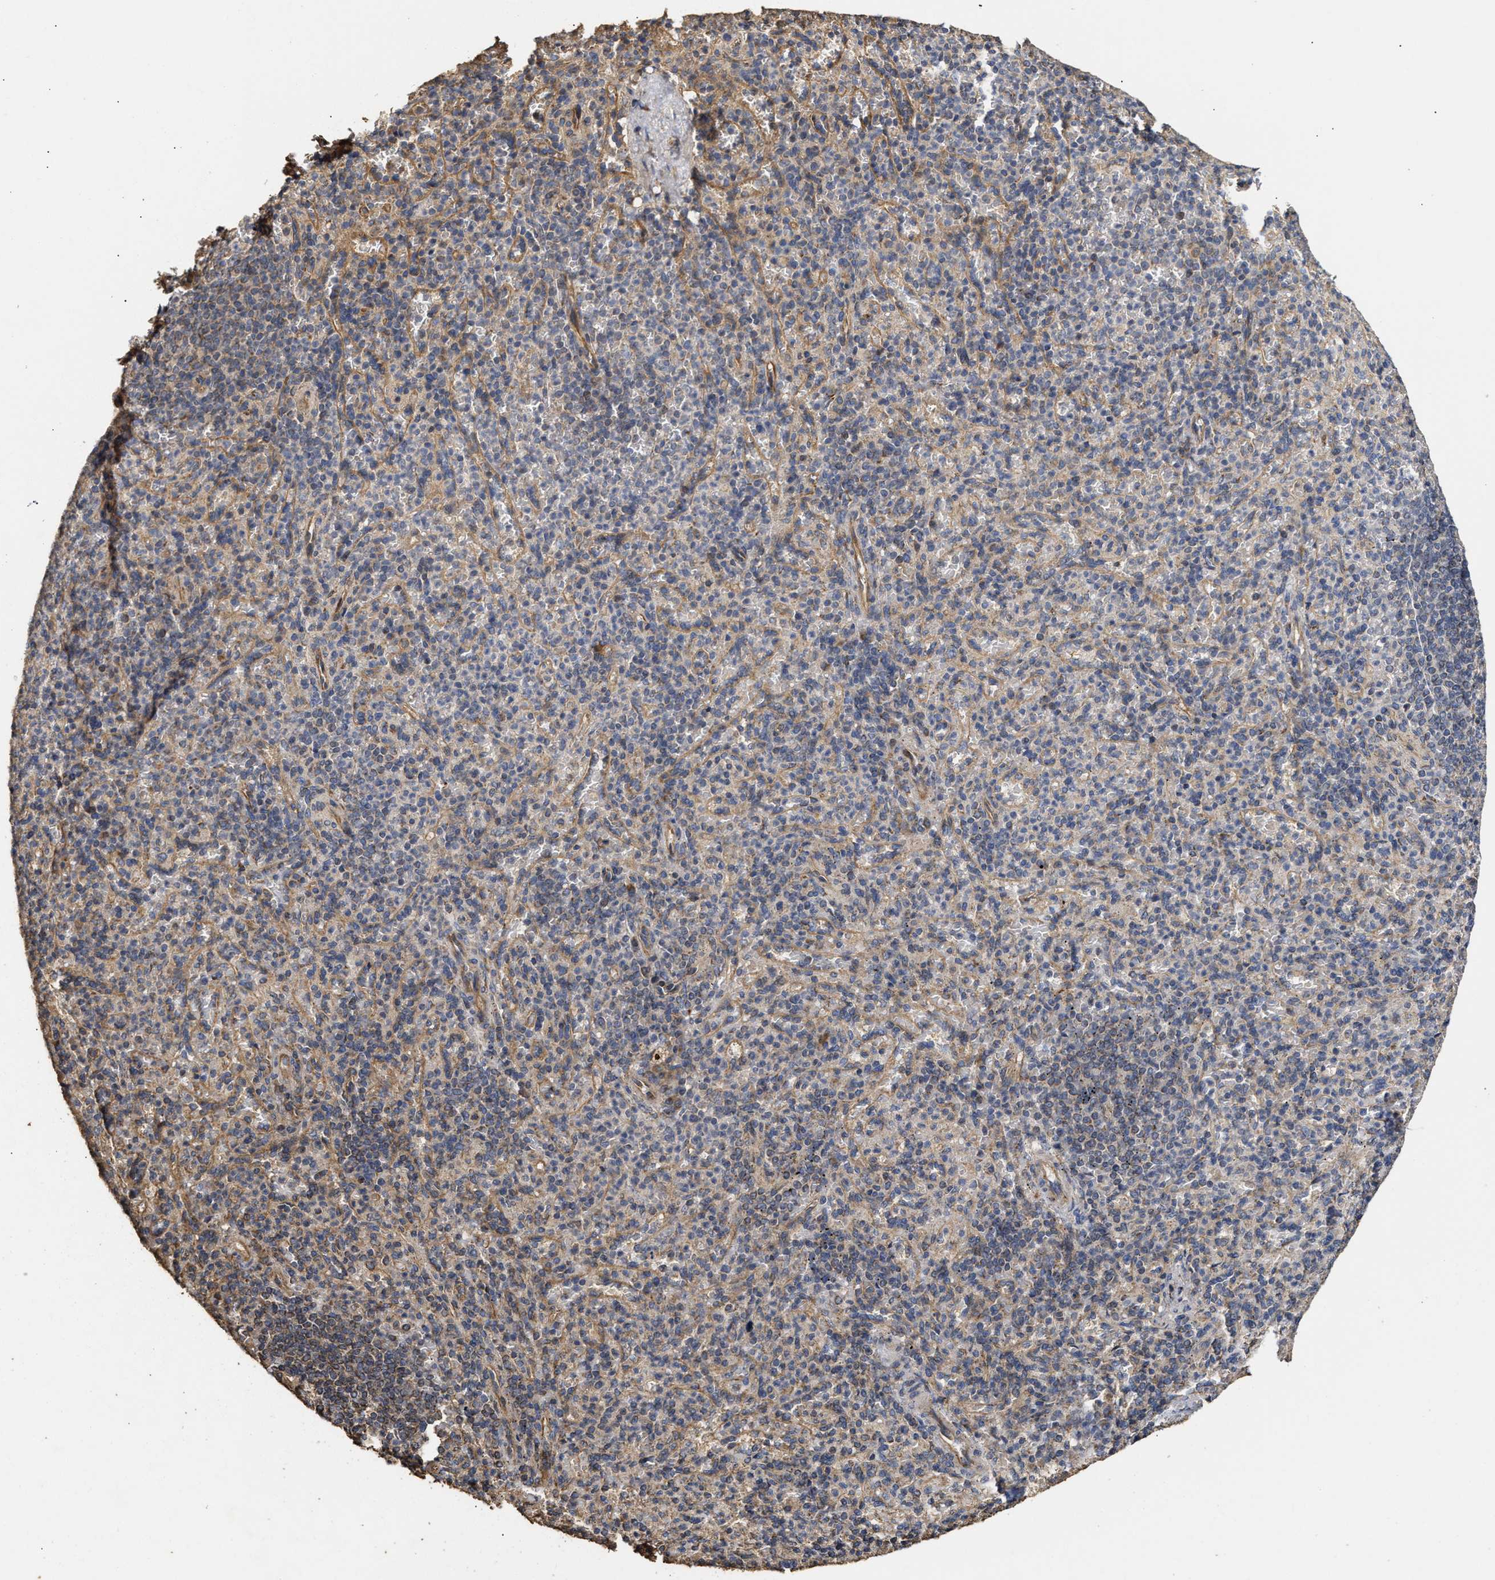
{"staining": {"intensity": "negative", "quantity": "none", "location": "none"}, "tissue": "spleen", "cell_type": "Cells in red pulp", "image_type": "normal", "snomed": [{"axis": "morphology", "description": "Normal tissue, NOS"}, {"axis": "topography", "description": "Spleen"}], "caption": "High magnification brightfield microscopy of normal spleen stained with DAB (brown) and counterstained with hematoxylin (blue): cells in red pulp show no significant expression.", "gene": "NAV1", "patient": {"sex": "female", "age": 74}}